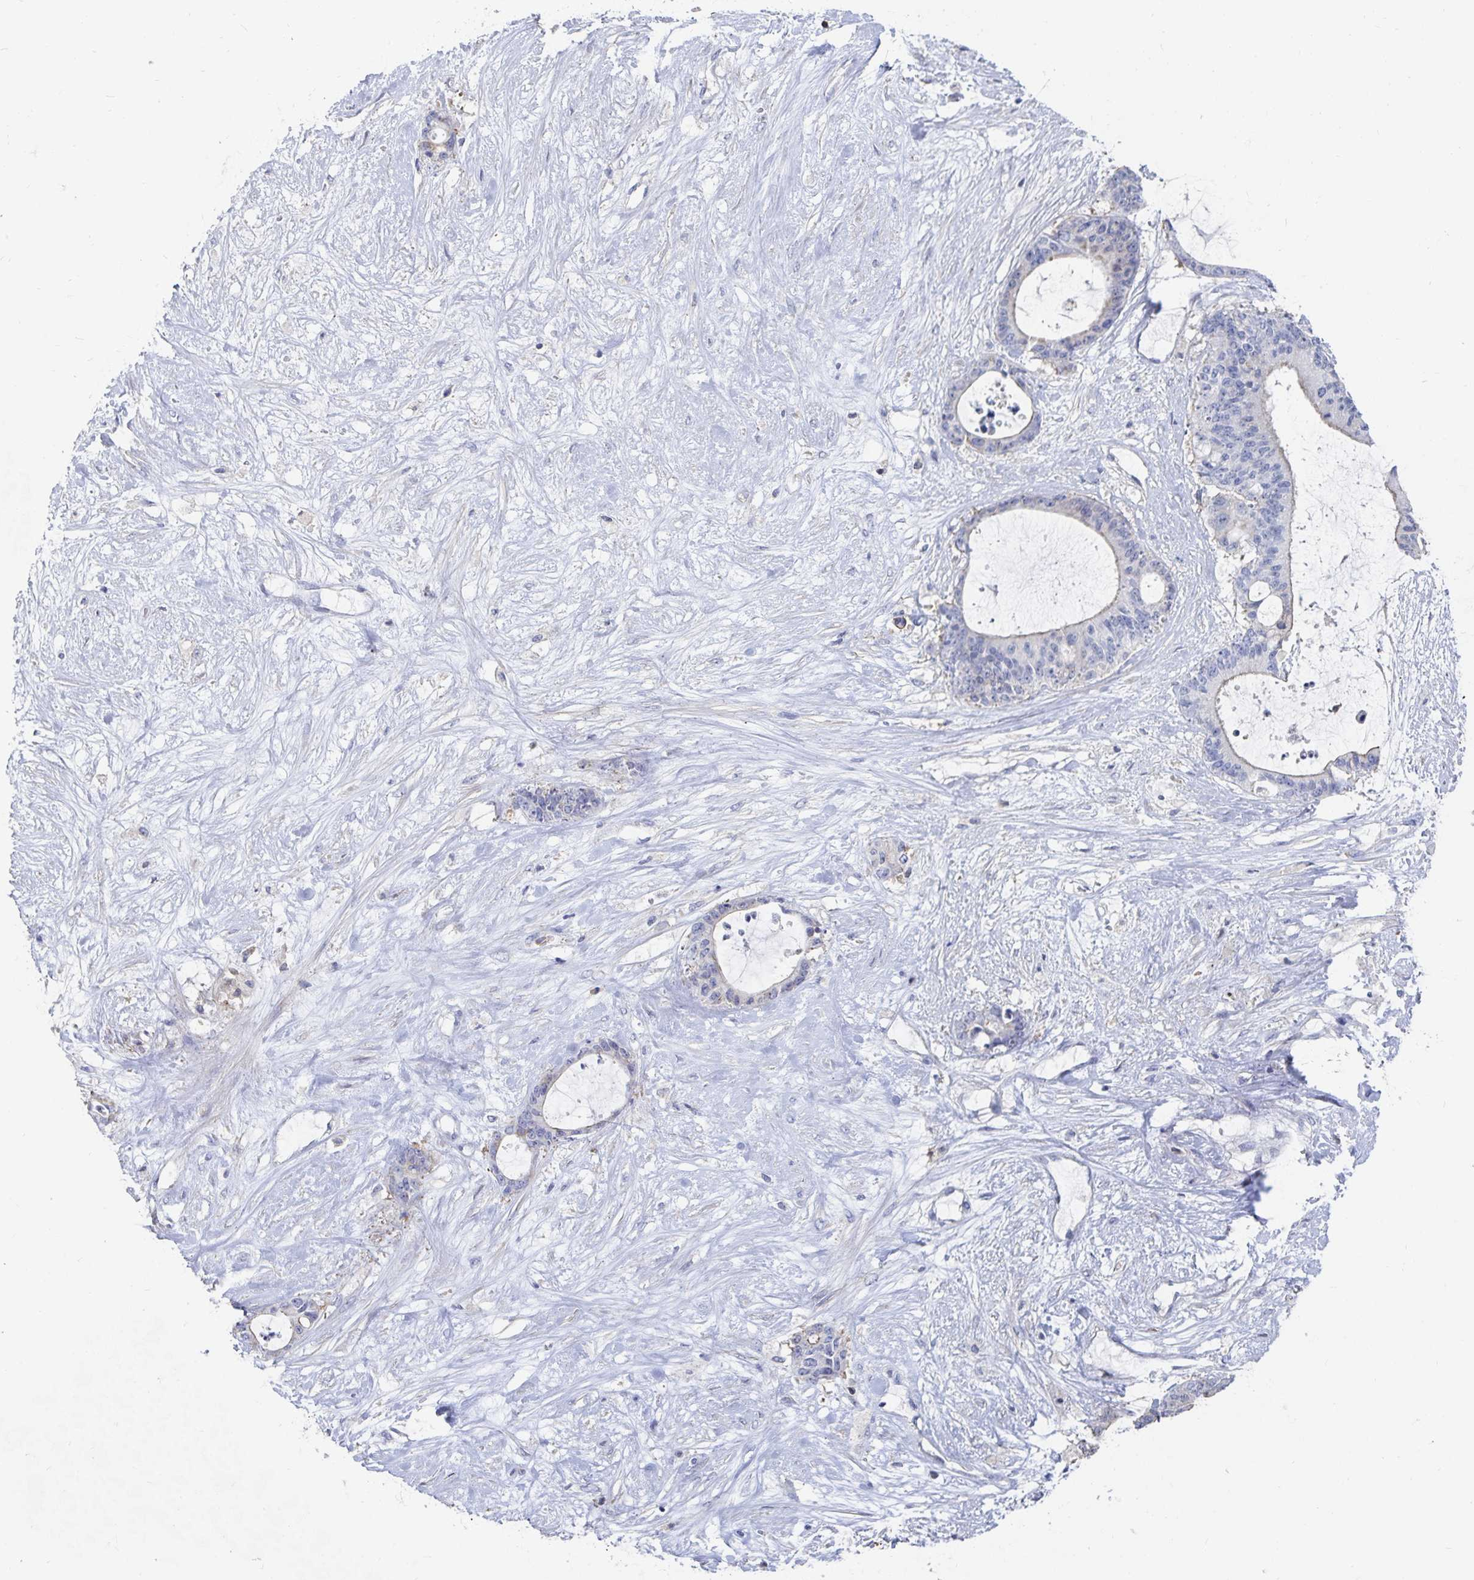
{"staining": {"intensity": "negative", "quantity": "none", "location": "none"}, "tissue": "liver cancer", "cell_type": "Tumor cells", "image_type": "cancer", "snomed": [{"axis": "morphology", "description": "Normal tissue, NOS"}, {"axis": "morphology", "description": "Cholangiocarcinoma"}, {"axis": "topography", "description": "Liver"}, {"axis": "topography", "description": "Peripheral nerve tissue"}], "caption": "The micrograph shows no significant expression in tumor cells of liver cholangiocarcinoma. (Brightfield microscopy of DAB immunohistochemistry (IHC) at high magnification).", "gene": "PIK3CD", "patient": {"sex": "female", "age": 73}}